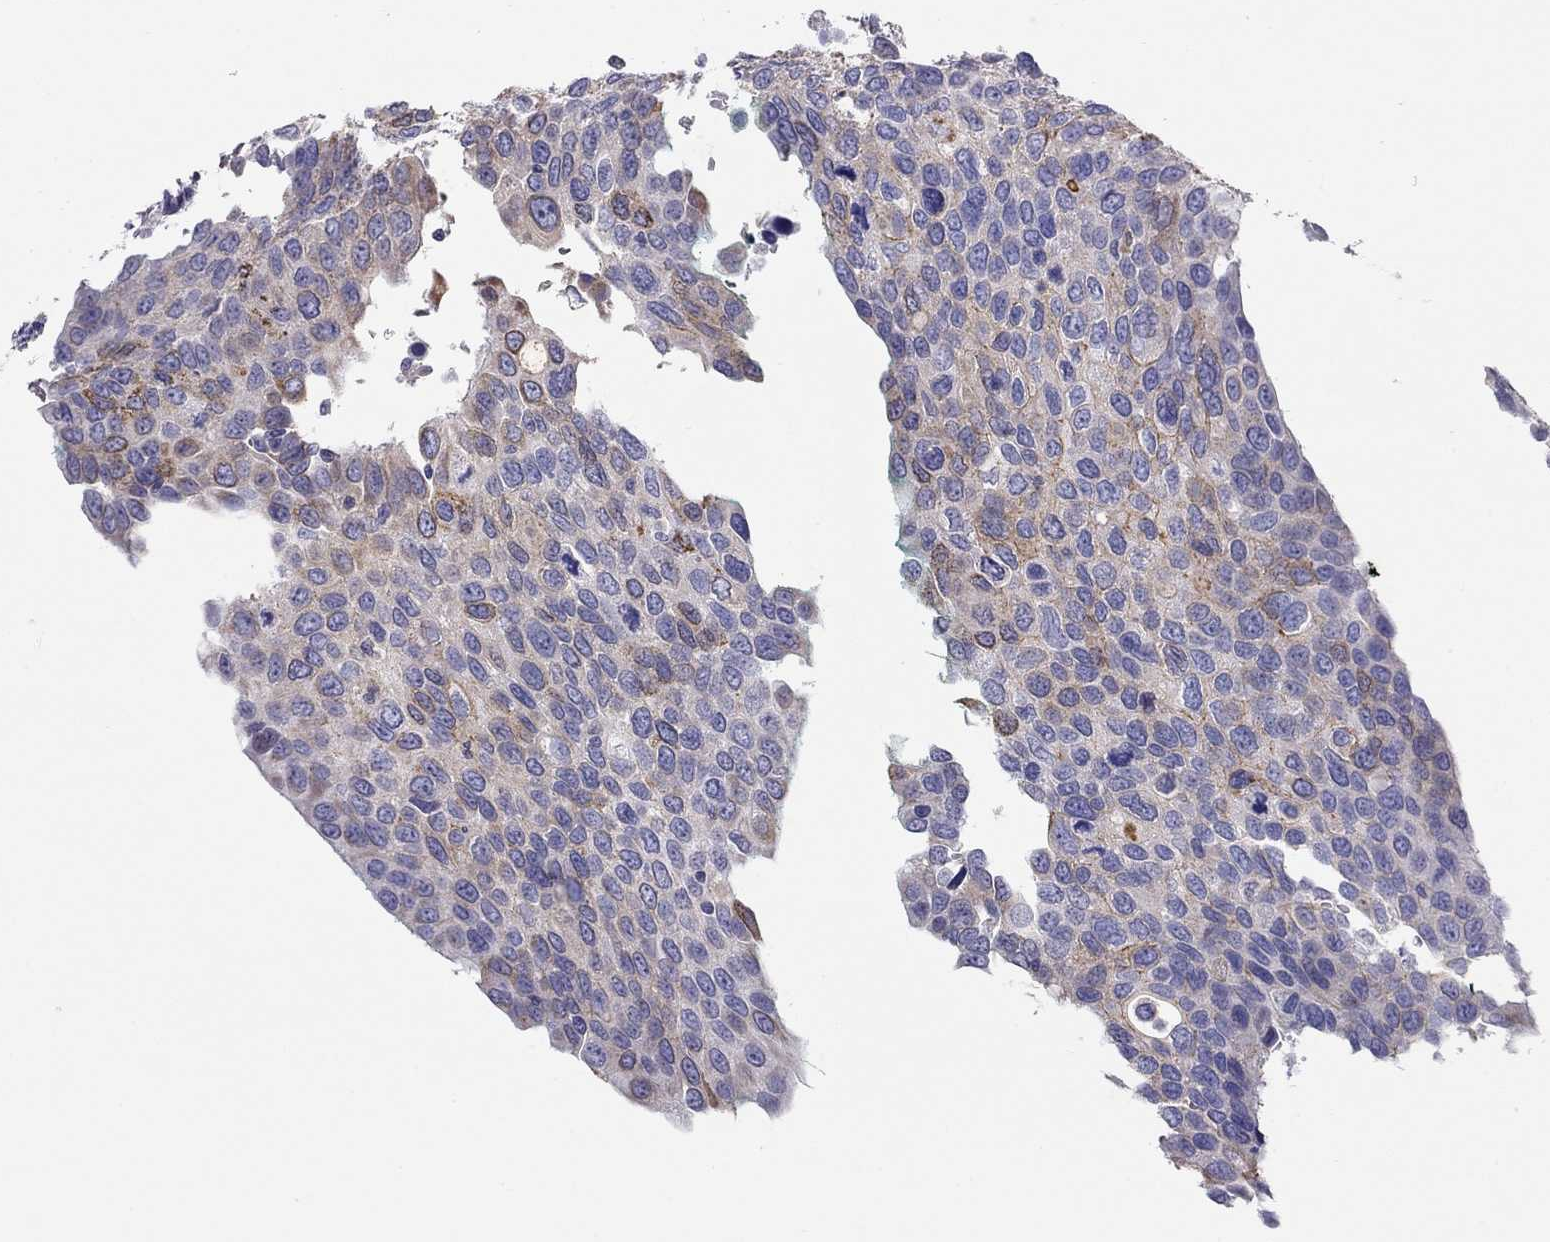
{"staining": {"intensity": "weak", "quantity": "<25%", "location": "cytoplasmic/membranous"}, "tissue": "testis cancer", "cell_type": "Tumor cells", "image_type": "cancer", "snomed": [{"axis": "morphology", "description": "Seminoma, NOS"}, {"axis": "topography", "description": "Testis"}], "caption": "This is an immunohistochemistry photomicrograph of human testis cancer. There is no positivity in tumor cells.", "gene": "SLC46A2", "patient": {"sex": "male", "age": 37}}